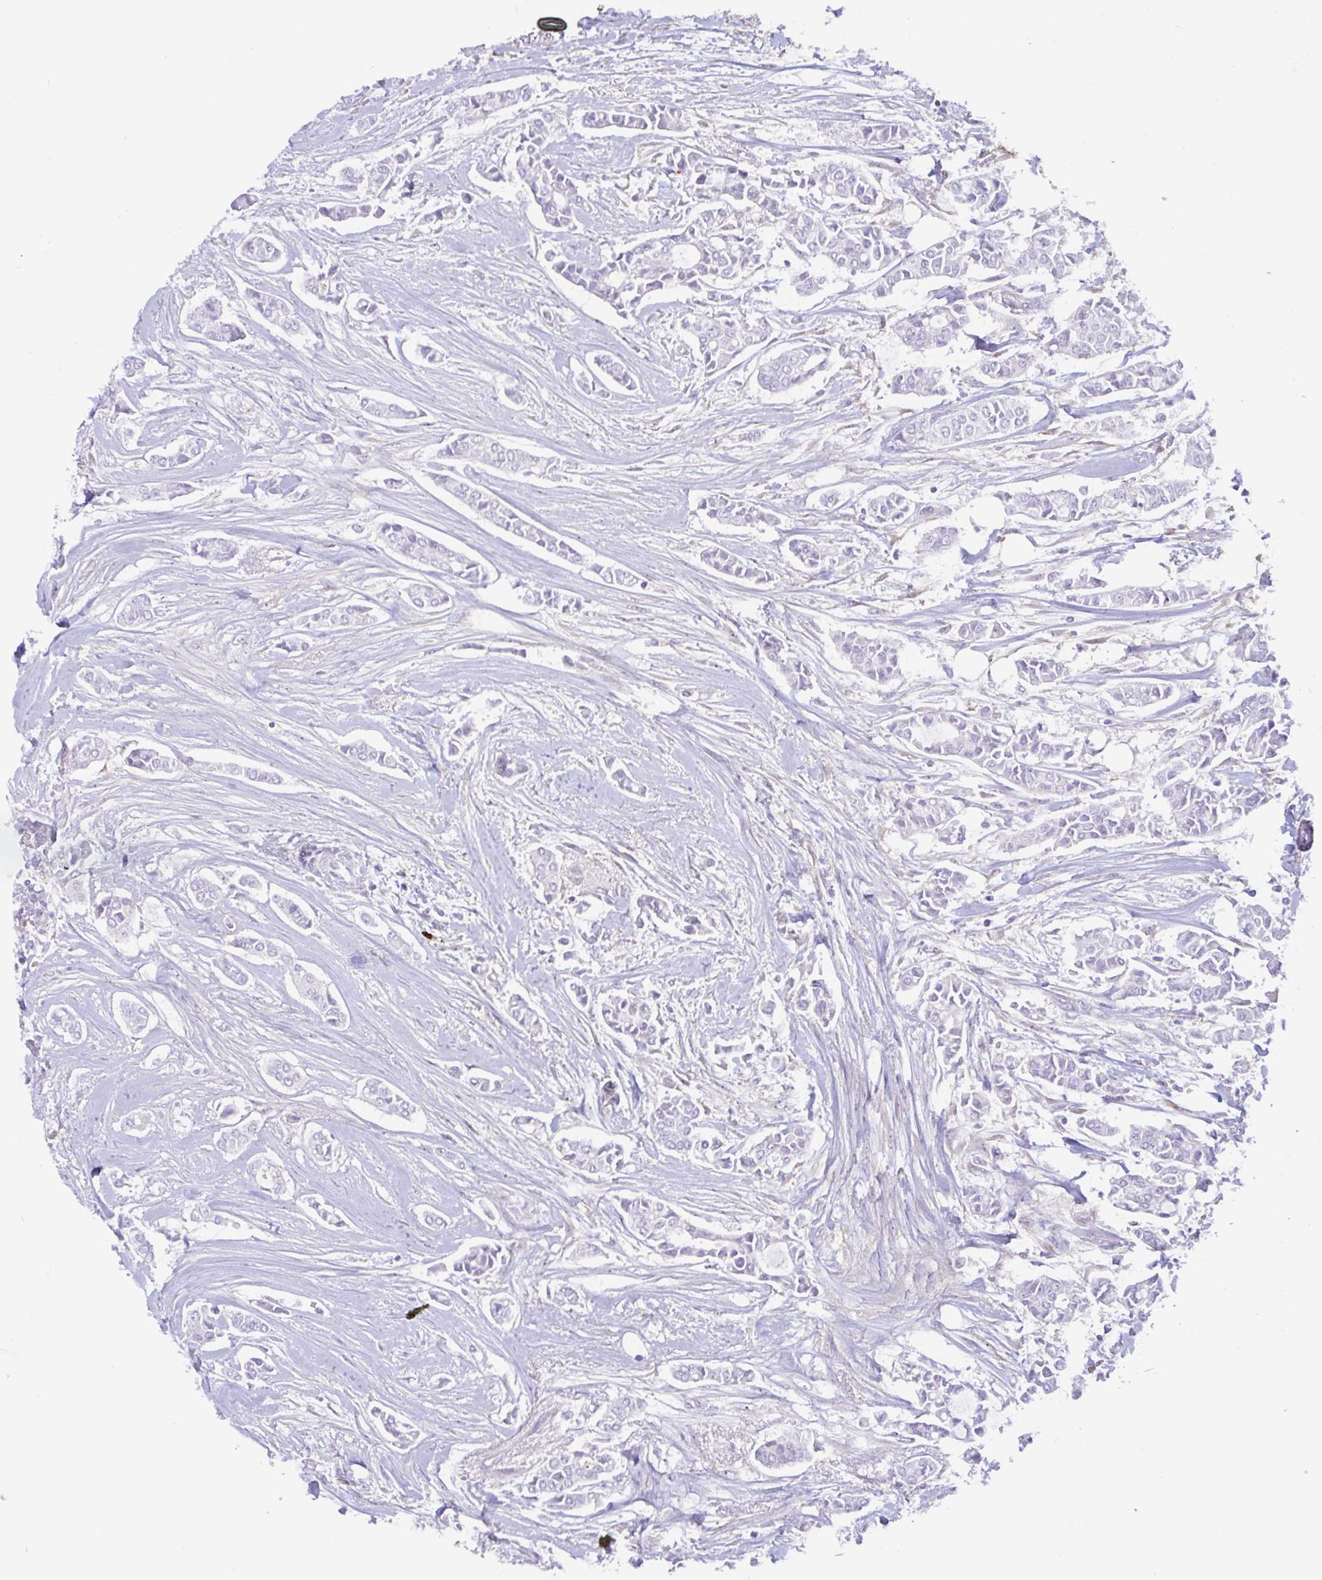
{"staining": {"intensity": "negative", "quantity": "none", "location": "none"}, "tissue": "breast cancer", "cell_type": "Tumor cells", "image_type": "cancer", "snomed": [{"axis": "morphology", "description": "Duct carcinoma"}, {"axis": "topography", "description": "Breast"}], "caption": "Breast cancer (infiltrating ductal carcinoma) stained for a protein using IHC exhibits no staining tumor cells.", "gene": "MXRA8", "patient": {"sex": "female", "age": 84}}